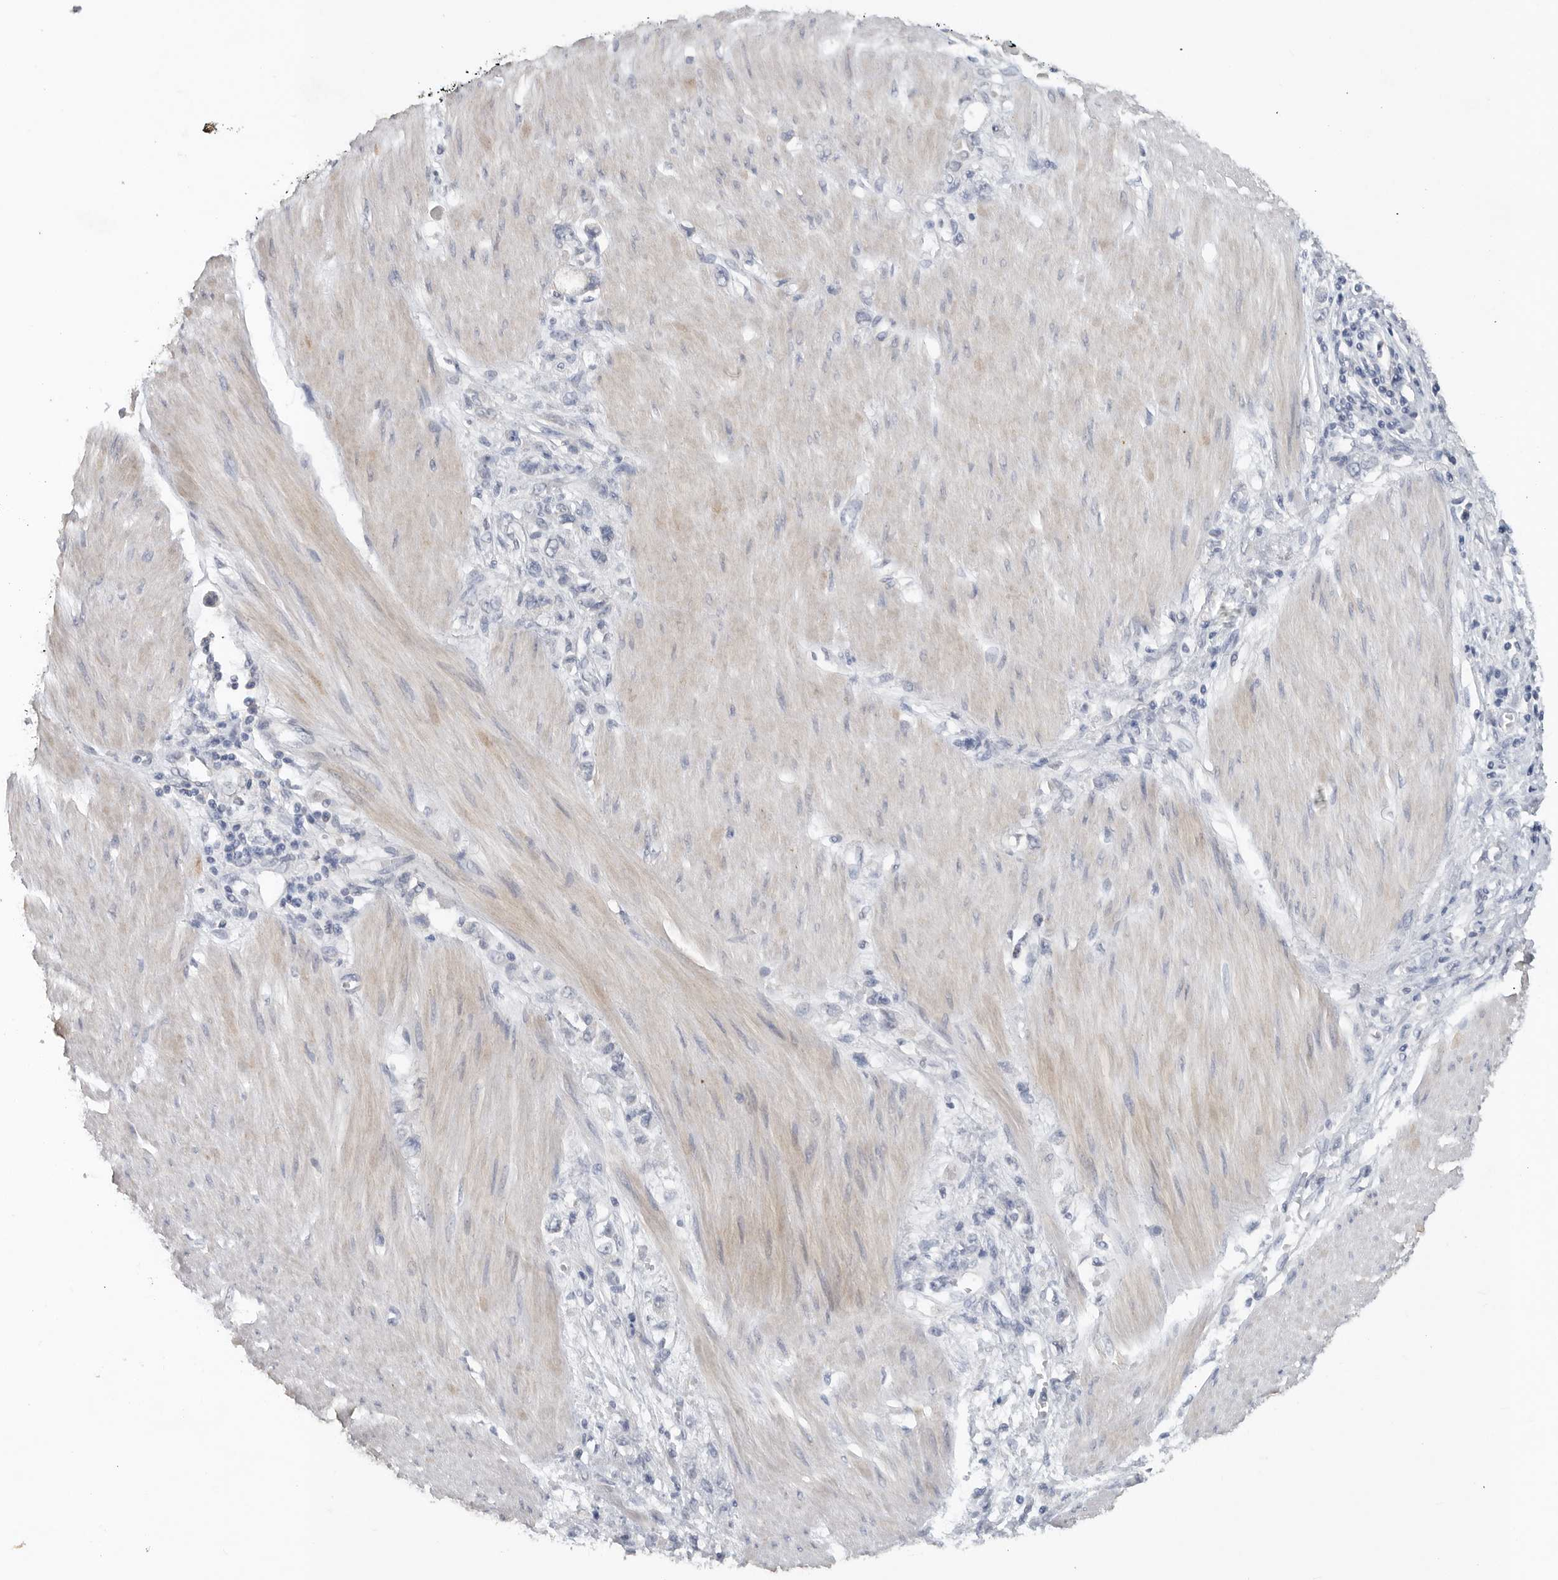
{"staining": {"intensity": "negative", "quantity": "none", "location": "none"}, "tissue": "stomach cancer", "cell_type": "Tumor cells", "image_type": "cancer", "snomed": [{"axis": "morphology", "description": "Adenocarcinoma, NOS"}, {"axis": "topography", "description": "Stomach"}], "caption": "This is an immunohistochemistry photomicrograph of human stomach cancer (adenocarcinoma). There is no expression in tumor cells.", "gene": "REG4", "patient": {"sex": "female", "age": 76}}